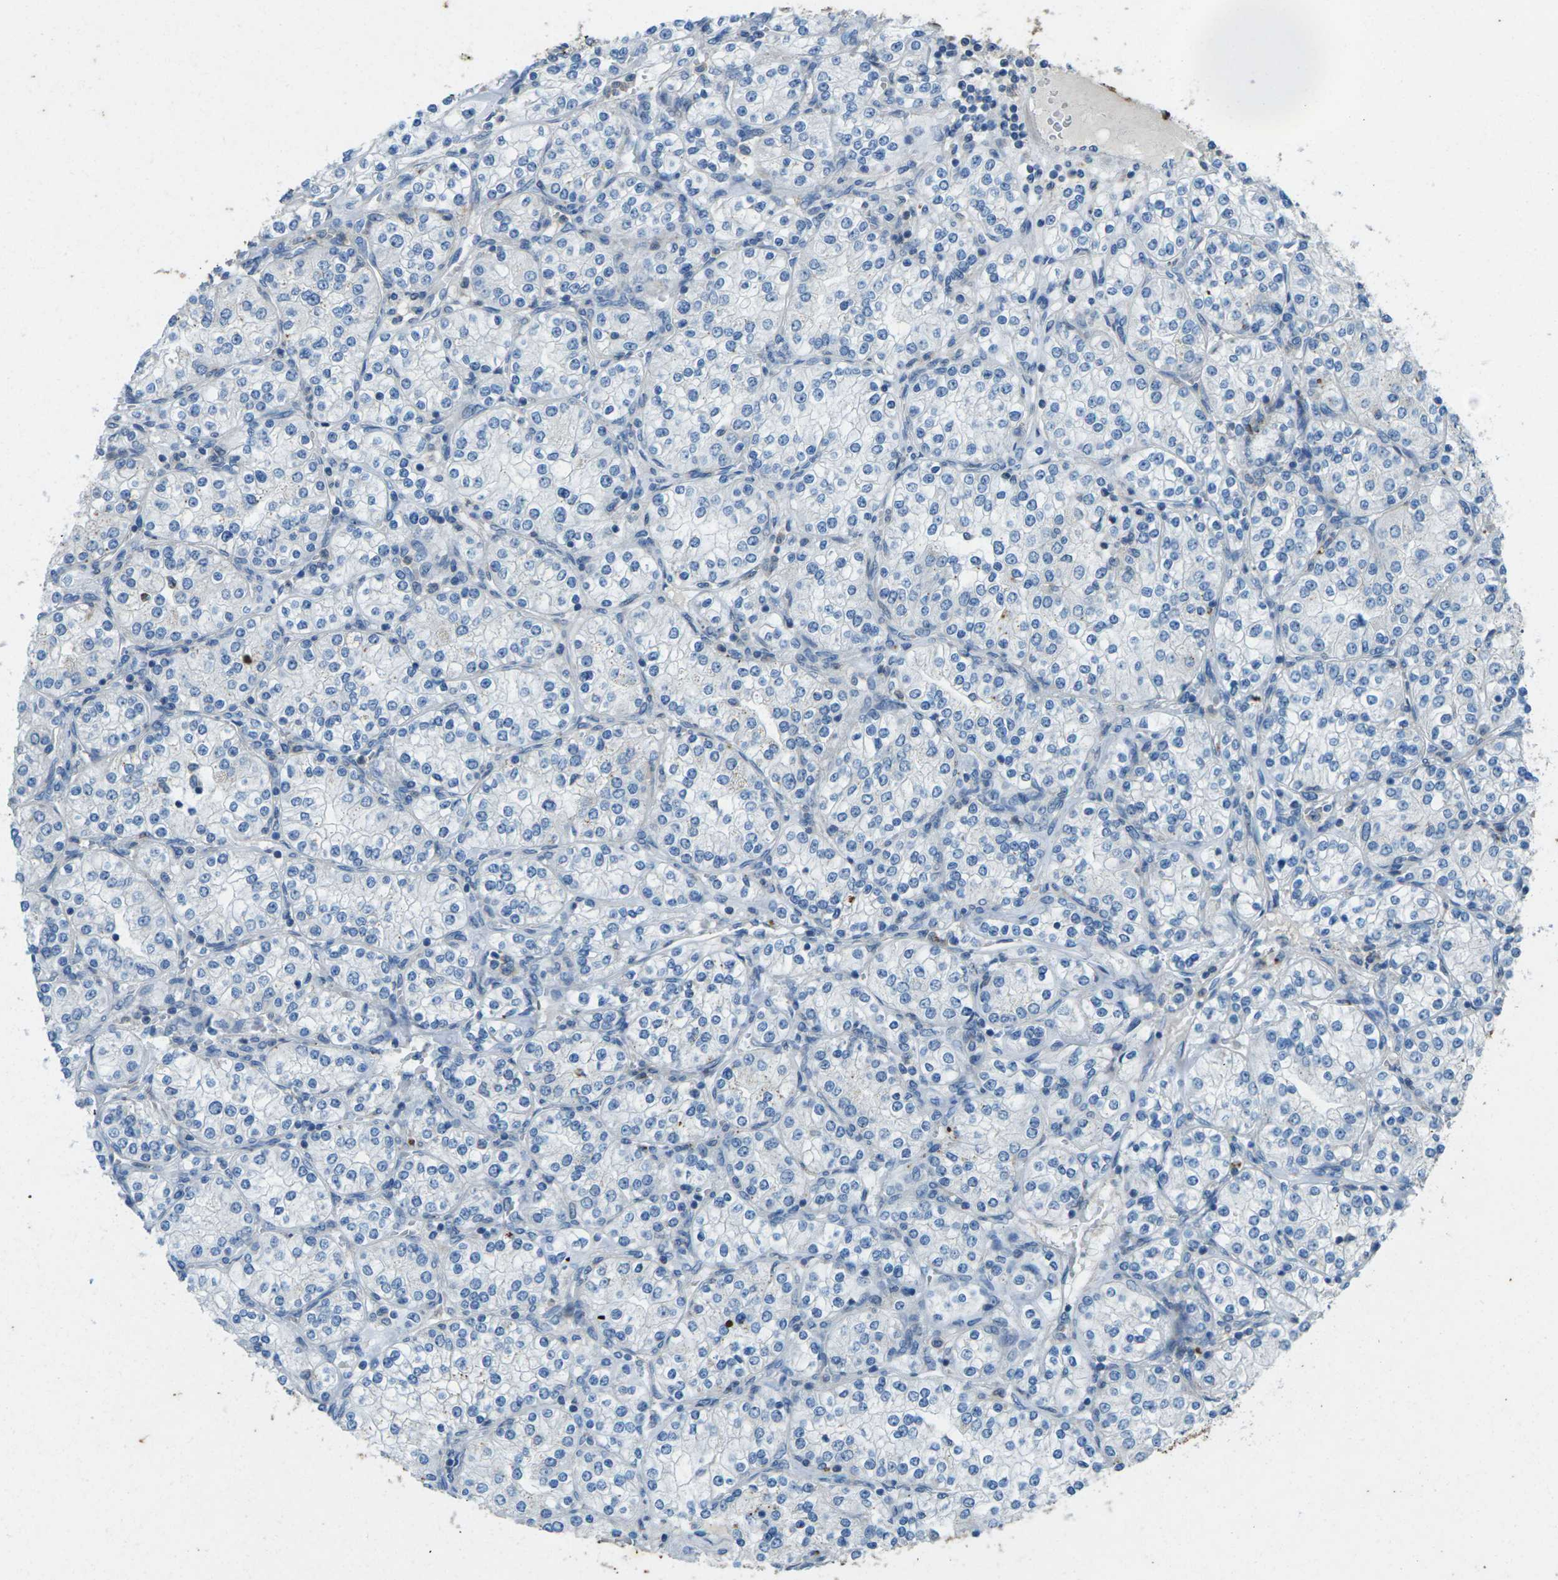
{"staining": {"intensity": "negative", "quantity": "none", "location": "none"}, "tissue": "renal cancer", "cell_type": "Tumor cells", "image_type": "cancer", "snomed": [{"axis": "morphology", "description": "Adenocarcinoma, NOS"}, {"axis": "topography", "description": "Kidney"}], "caption": "Tumor cells show no significant protein expression in renal cancer.", "gene": "SIGLEC14", "patient": {"sex": "male", "age": 77}}